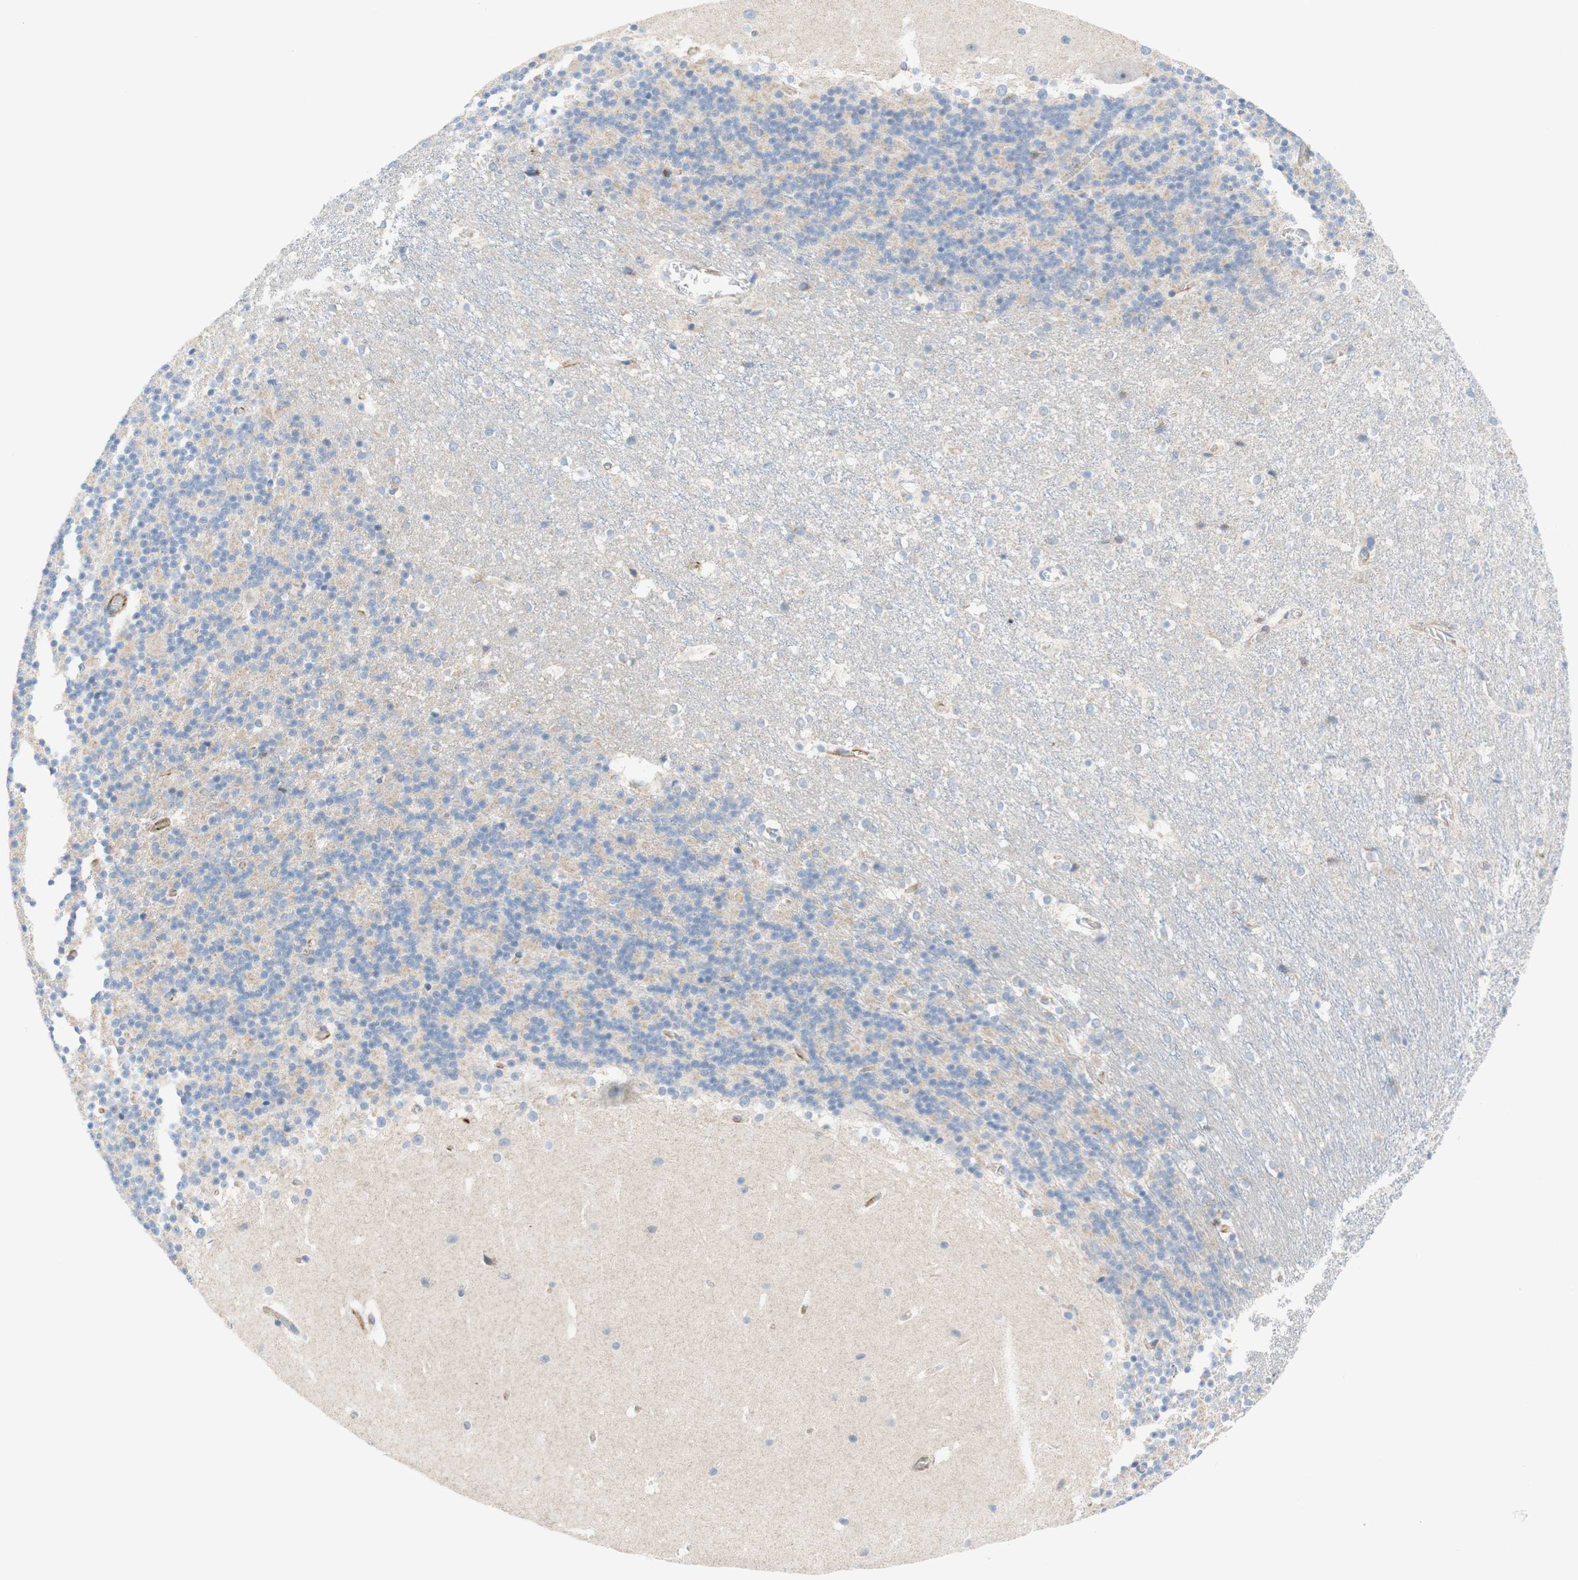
{"staining": {"intensity": "negative", "quantity": "none", "location": "none"}, "tissue": "cerebellum", "cell_type": "Cells in granular layer", "image_type": "normal", "snomed": [{"axis": "morphology", "description": "Normal tissue, NOS"}, {"axis": "topography", "description": "Cerebellum"}], "caption": "IHC histopathology image of benign cerebellum: human cerebellum stained with DAB reveals no significant protein positivity in cells in granular layer.", "gene": "POU2AF1", "patient": {"sex": "female", "age": 19}}